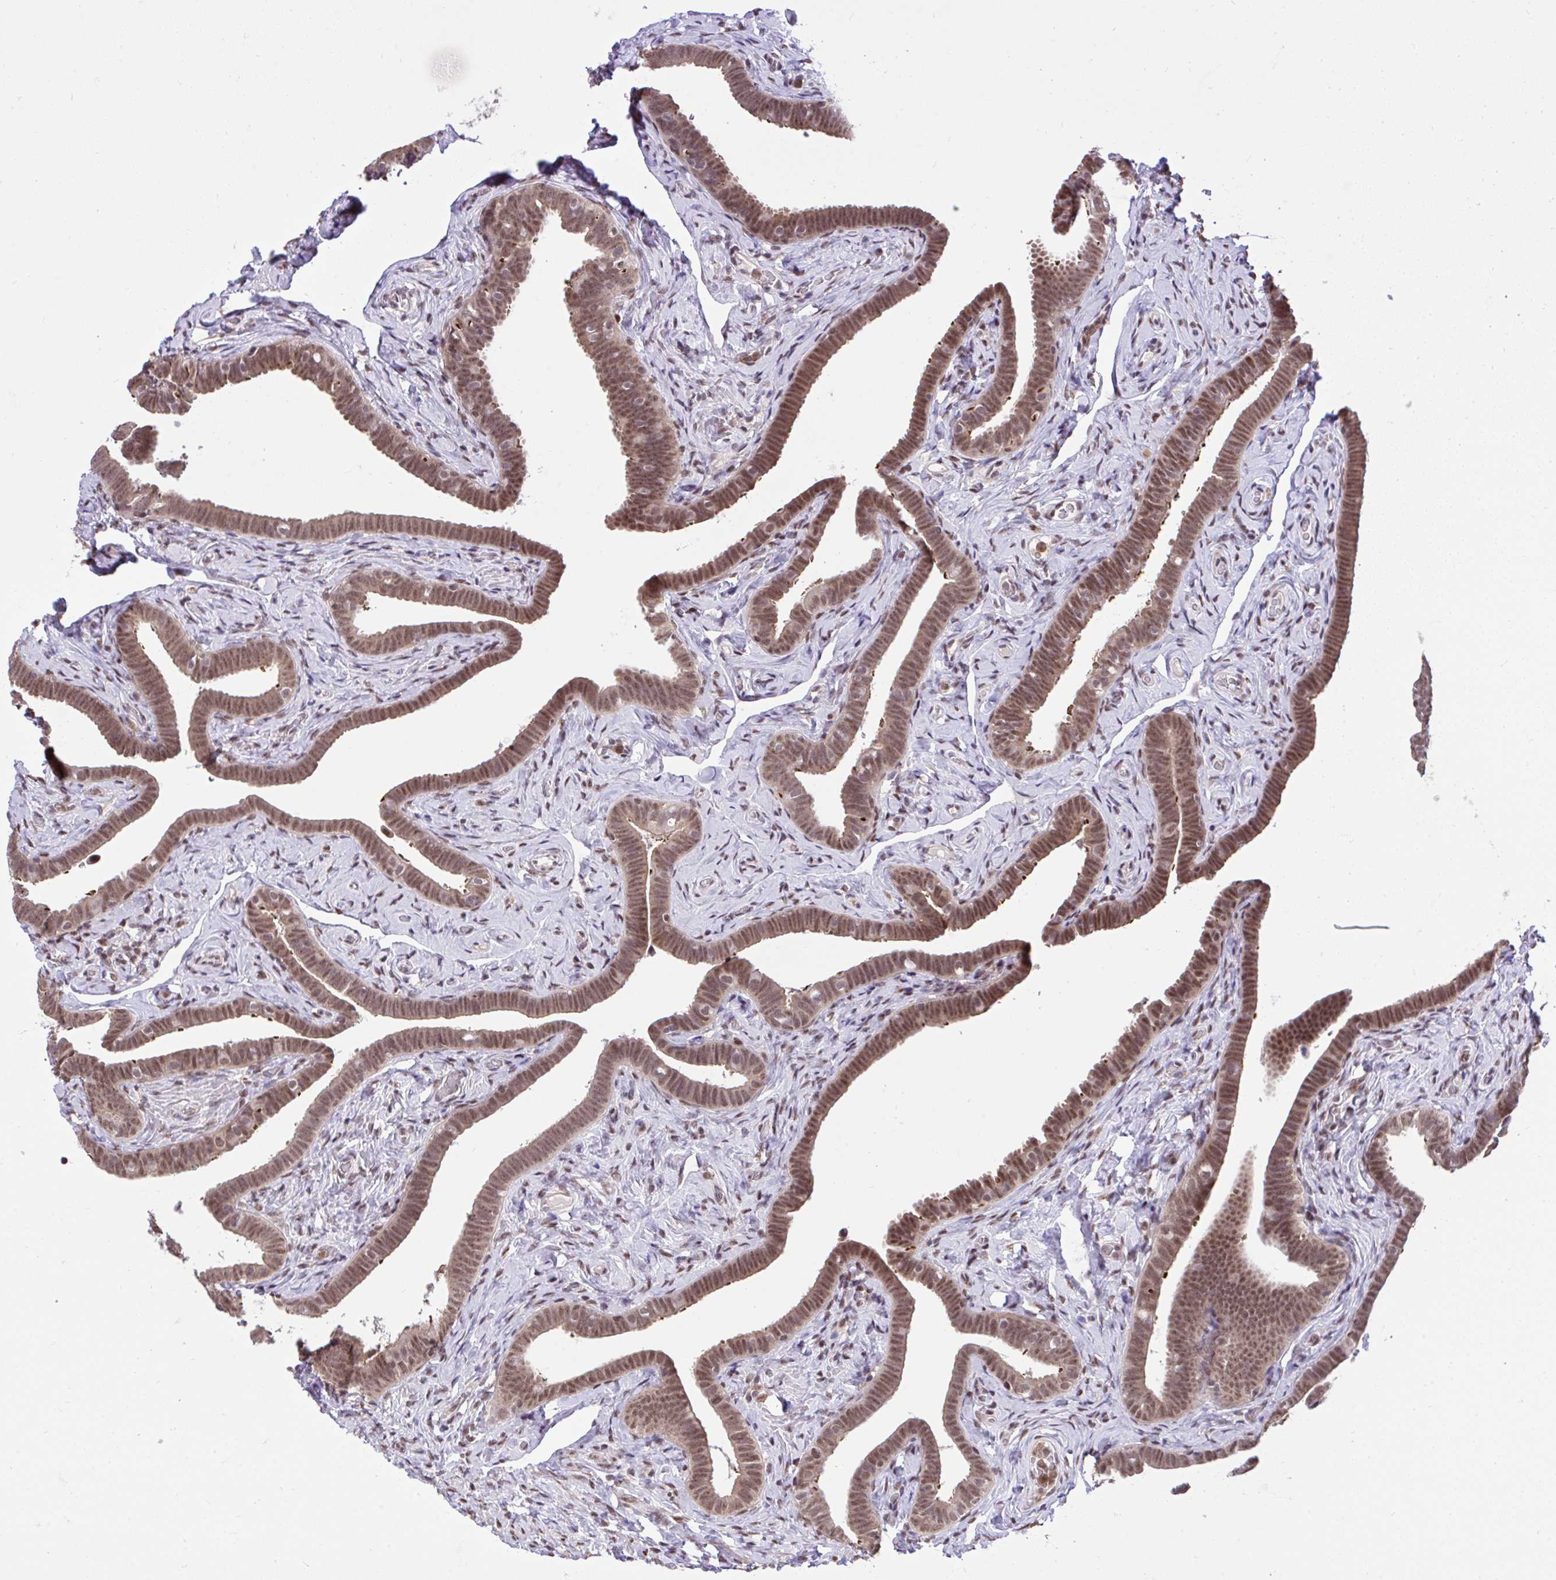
{"staining": {"intensity": "moderate", "quantity": ">75%", "location": "cytoplasmic/membranous,nuclear"}, "tissue": "fallopian tube", "cell_type": "Glandular cells", "image_type": "normal", "snomed": [{"axis": "morphology", "description": "Normal tissue, NOS"}, {"axis": "topography", "description": "Fallopian tube"}], "caption": "The micrograph exhibits immunohistochemical staining of normal fallopian tube. There is moderate cytoplasmic/membranous,nuclear staining is seen in about >75% of glandular cells.", "gene": "GLIS3", "patient": {"sex": "female", "age": 69}}